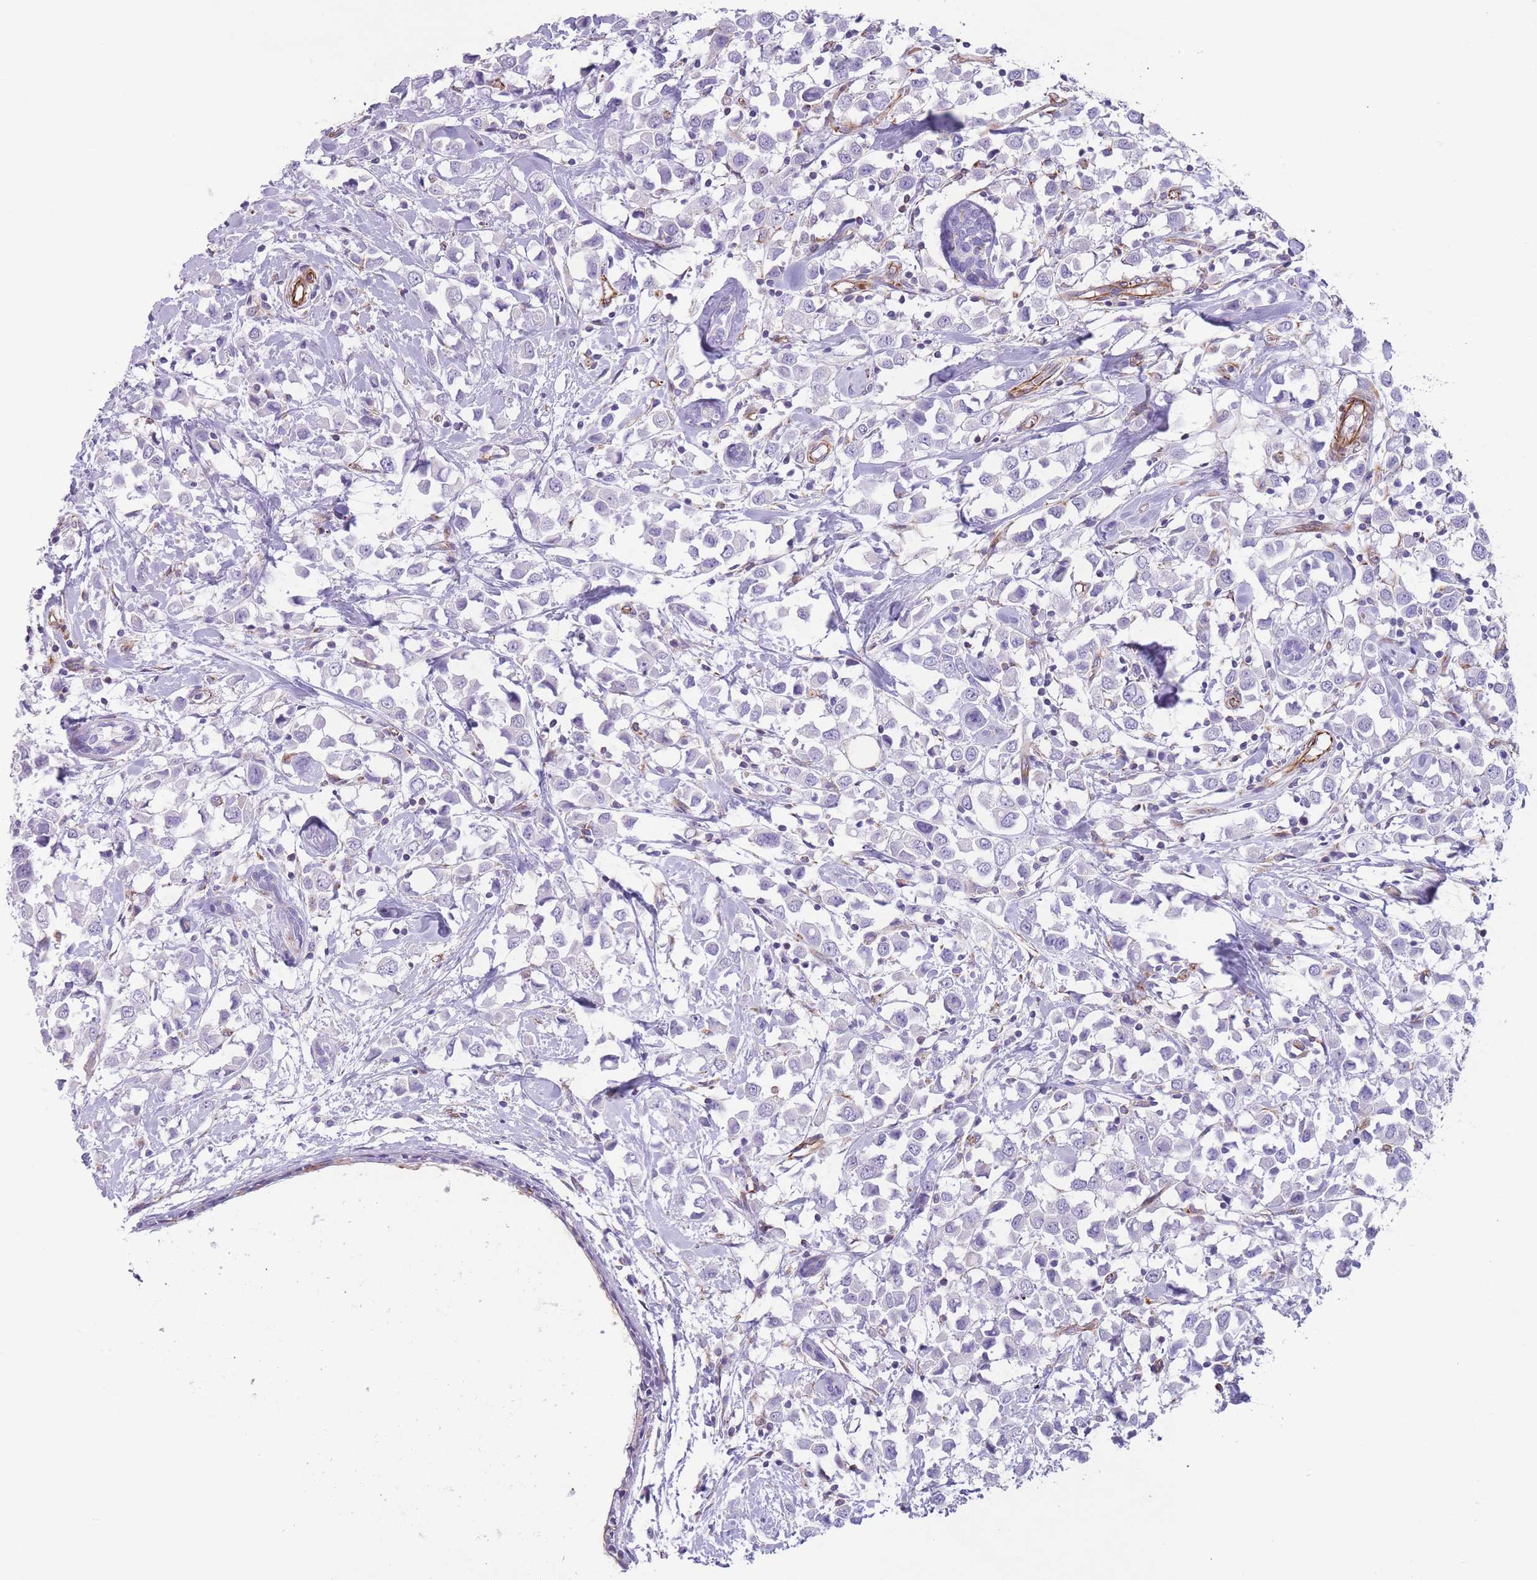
{"staining": {"intensity": "negative", "quantity": "none", "location": "none"}, "tissue": "breast cancer", "cell_type": "Tumor cells", "image_type": "cancer", "snomed": [{"axis": "morphology", "description": "Duct carcinoma"}, {"axis": "topography", "description": "Breast"}], "caption": "Tumor cells show no significant staining in invasive ductal carcinoma (breast). (DAB (3,3'-diaminobenzidine) immunohistochemistry, high magnification).", "gene": "PTCD1", "patient": {"sex": "female", "age": 61}}